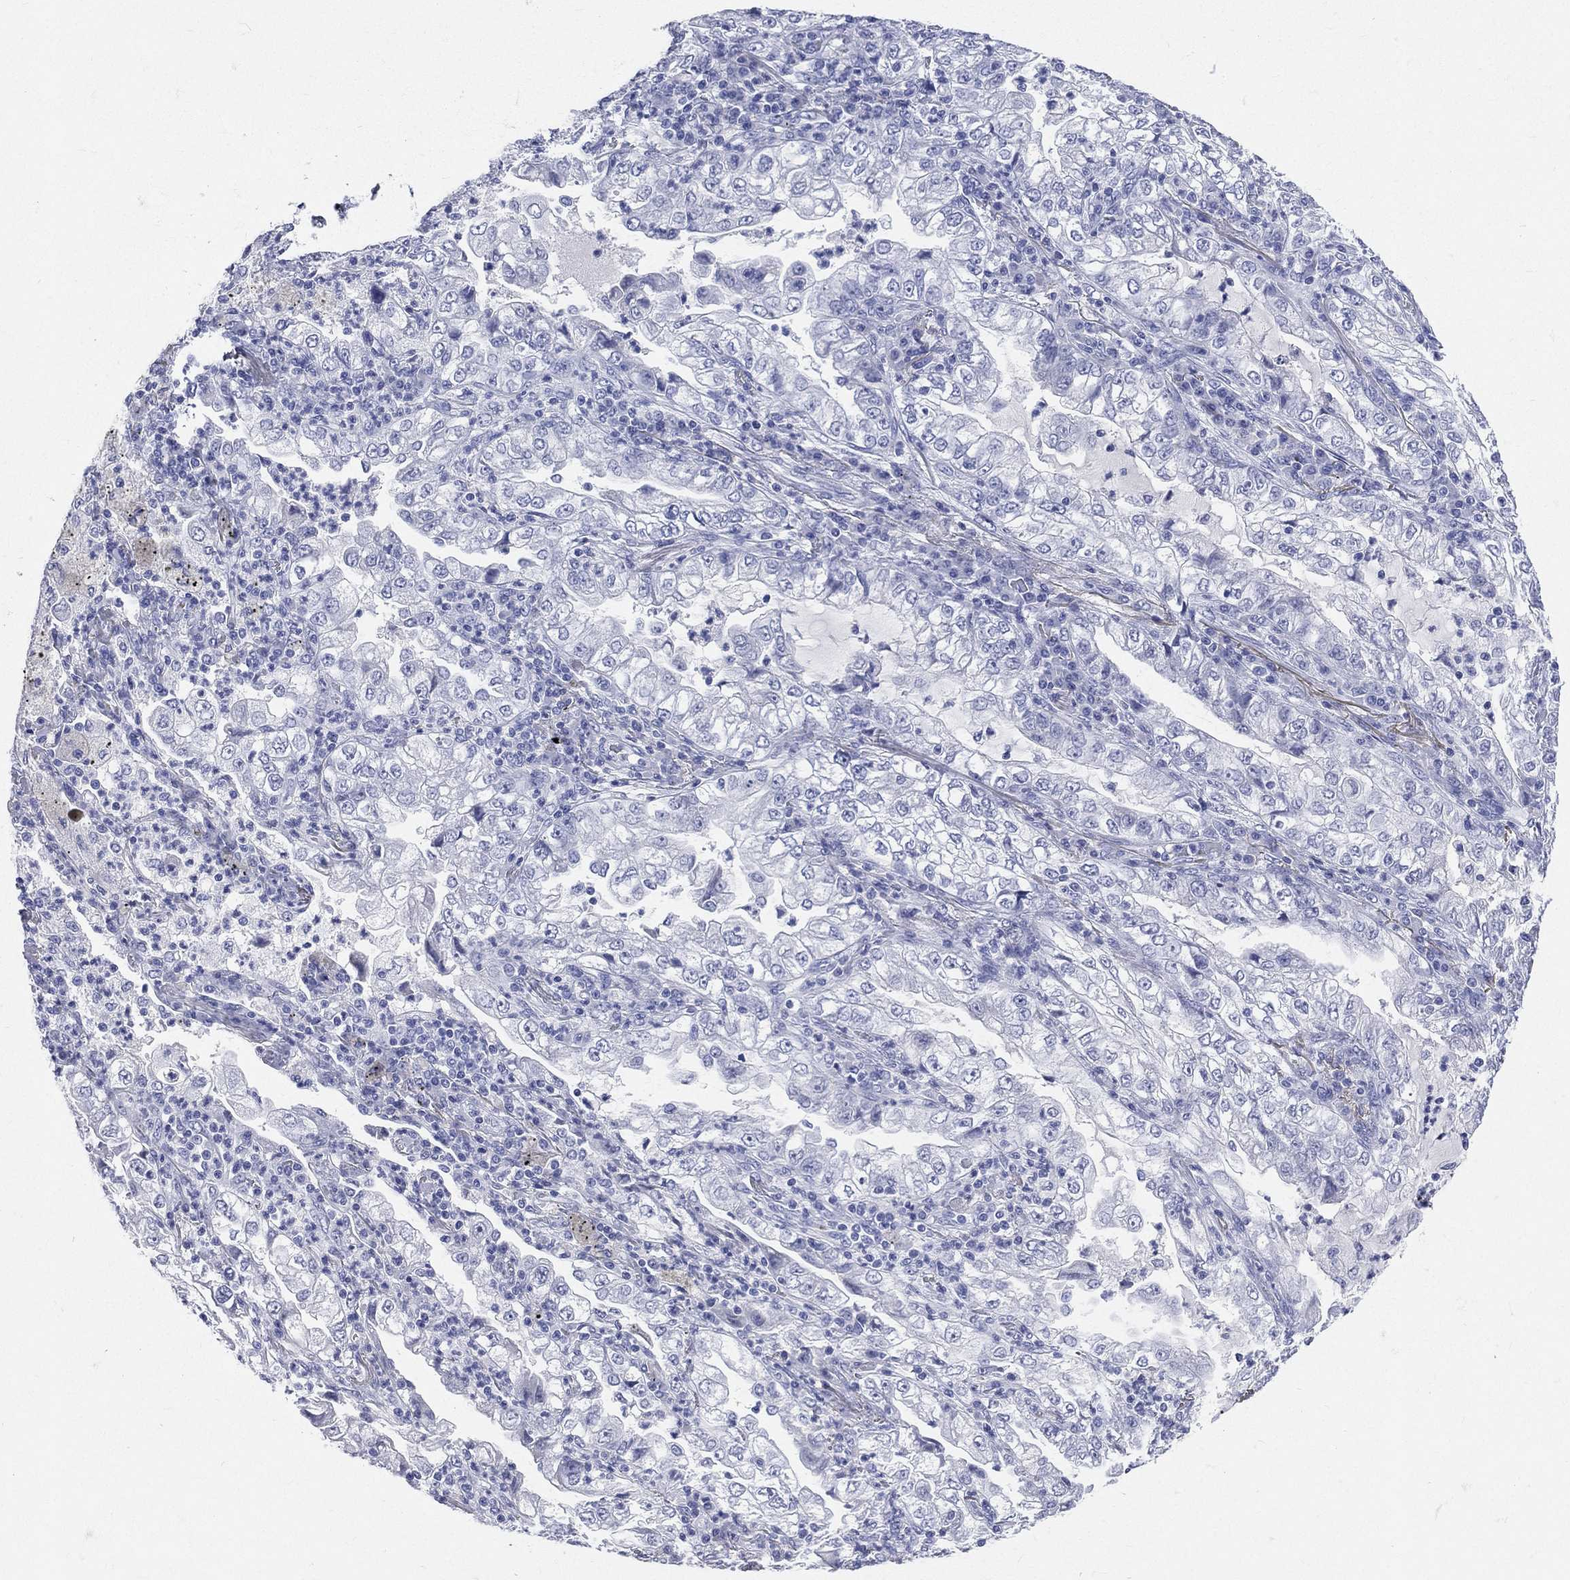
{"staining": {"intensity": "negative", "quantity": "none", "location": "none"}, "tissue": "lung cancer", "cell_type": "Tumor cells", "image_type": "cancer", "snomed": [{"axis": "morphology", "description": "Adenocarcinoma, NOS"}, {"axis": "topography", "description": "Lung"}], "caption": "Histopathology image shows no significant protein staining in tumor cells of lung adenocarcinoma.", "gene": "CYLC1", "patient": {"sex": "female", "age": 73}}